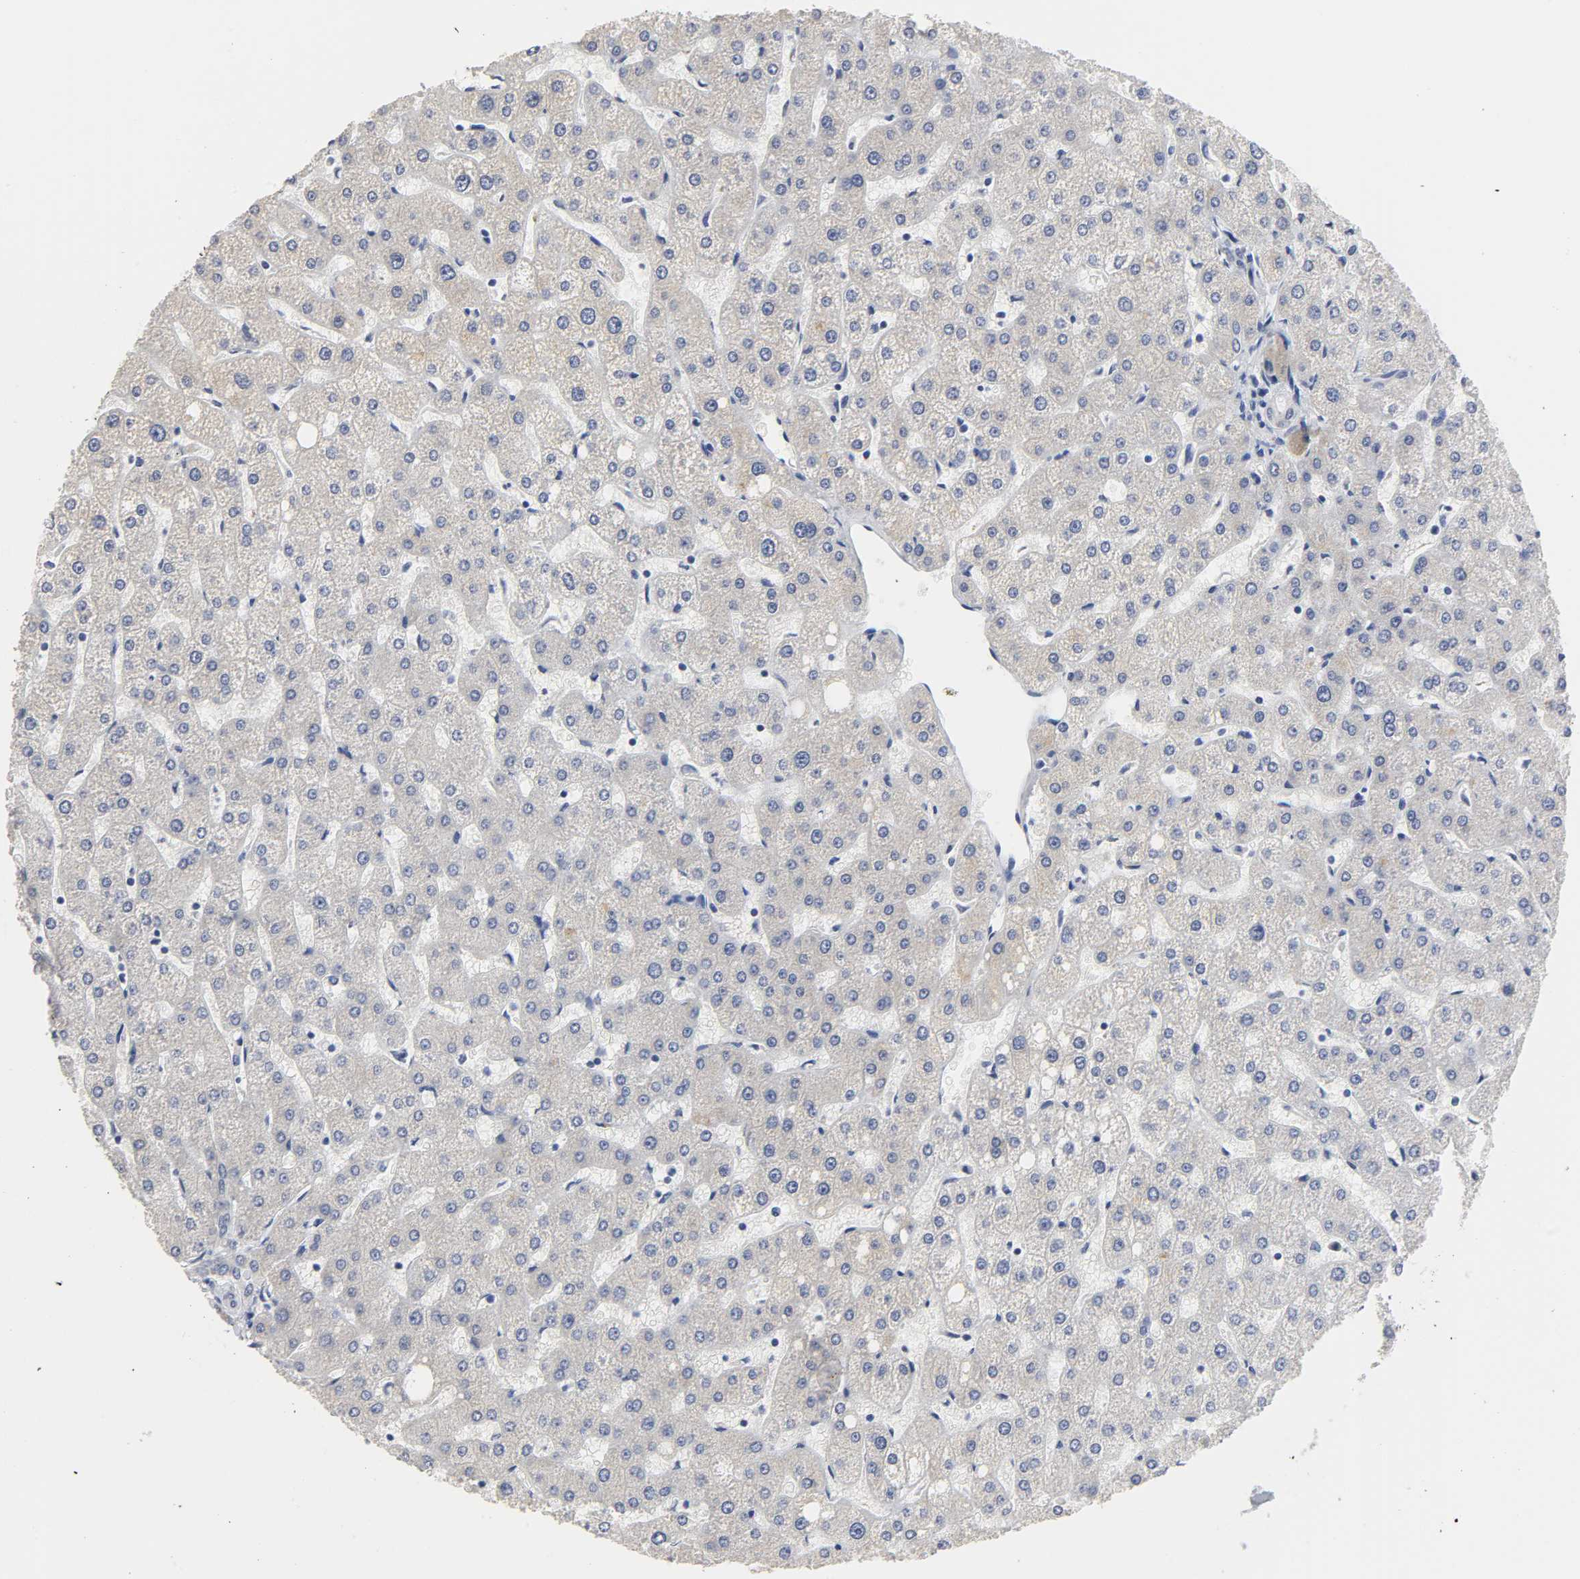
{"staining": {"intensity": "negative", "quantity": "none", "location": "none"}, "tissue": "liver", "cell_type": "Cholangiocytes", "image_type": "normal", "snomed": [{"axis": "morphology", "description": "Normal tissue, NOS"}, {"axis": "topography", "description": "Liver"}], "caption": "Immunohistochemistry image of unremarkable liver stained for a protein (brown), which demonstrates no positivity in cholangiocytes.", "gene": "GRHL2", "patient": {"sex": "male", "age": 67}}